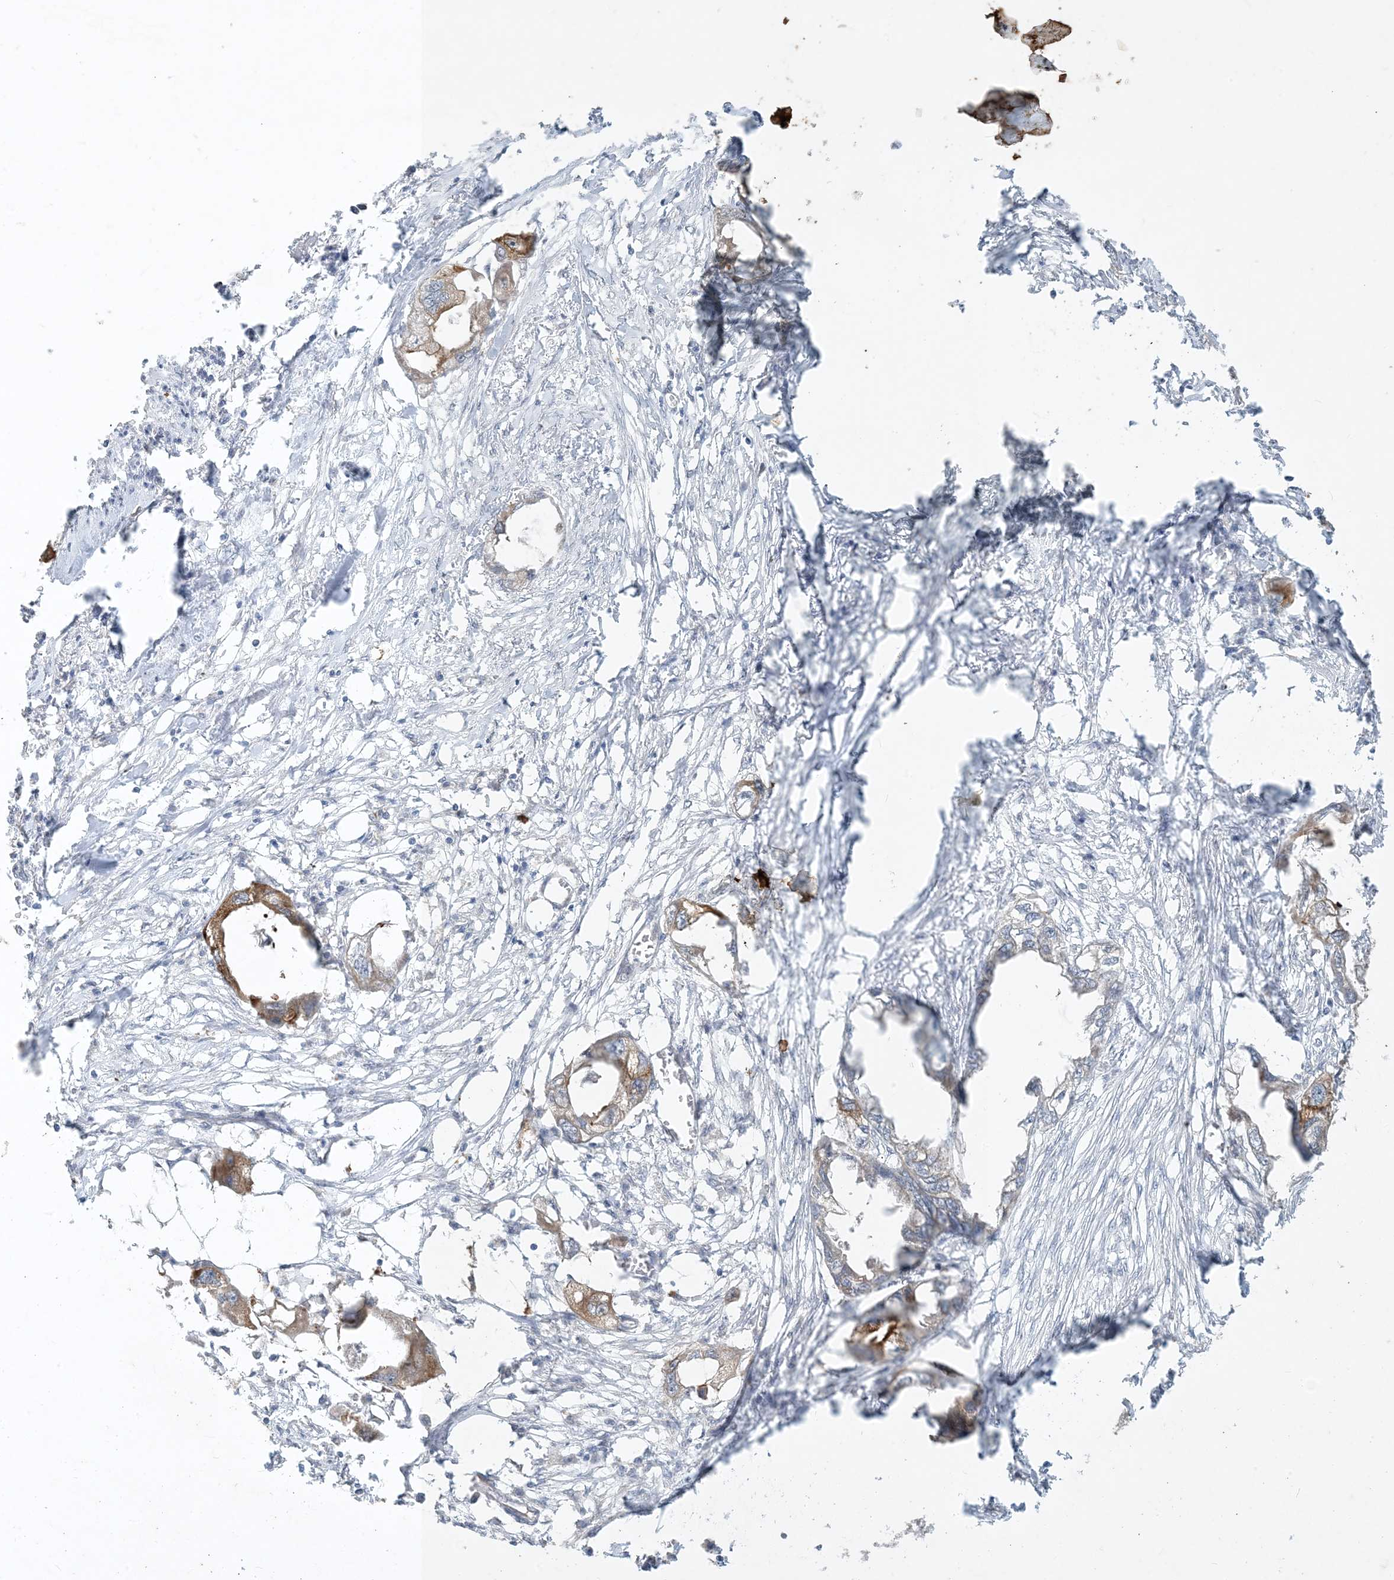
{"staining": {"intensity": "moderate", "quantity": "25%-75%", "location": "cytoplasmic/membranous"}, "tissue": "endometrial cancer", "cell_type": "Tumor cells", "image_type": "cancer", "snomed": [{"axis": "morphology", "description": "Adenocarcinoma, NOS"}, {"axis": "morphology", "description": "Adenocarcinoma, metastatic, NOS"}, {"axis": "topography", "description": "Adipose tissue"}, {"axis": "topography", "description": "Endometrium"}], "caption": "A histopathology image of human adenocarcinoma (endometrial) stained for a protein shows moderate cytoplasmic/membranous brown staining in tumor cells. (DAB (3,3'-diaminobenzidine) IHC, brown staining for protein, blue staining for nuclei).", "gene": "CDS1", "patient": {"sex": "female", "age": 67}}